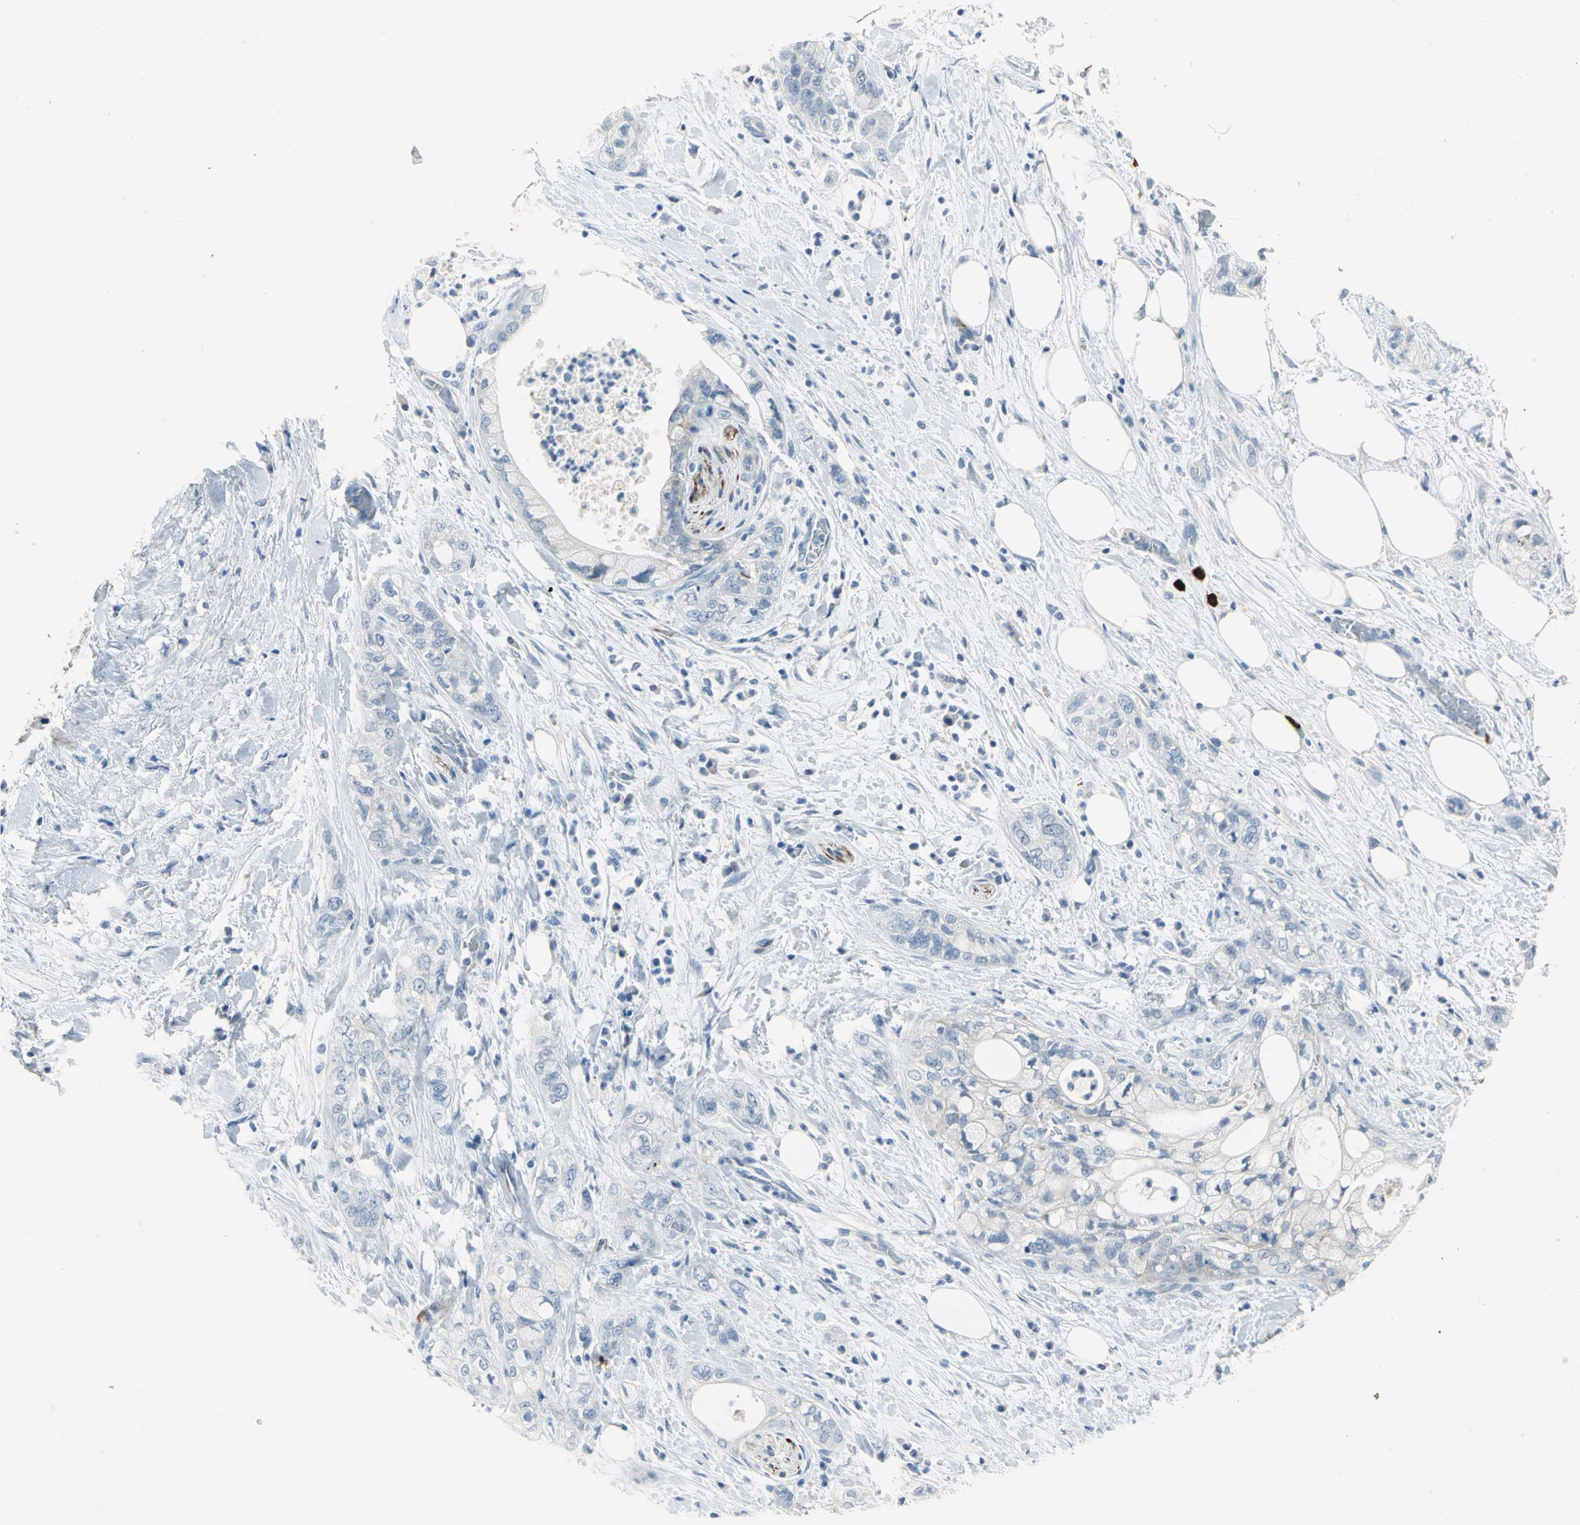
{"staining": {"intensity": "negative", "quantity": "none", "location": "none"}, "tissue": "pancreatic cancer", "cell_type": "Tumor cells", "image_type": "cancer", "snomed": [{"axis": "morphology", "description": "Adenocarcinoma, NOS"}, {"axis": "topography", "description": "Pancreas"}], "caption": "A high-resolution micrograph shows IHC staining of pancreatic cancer (adenocarcinoma), which displays no significant expression in tumor cells. (Brightfield microscopy of DAB (3,3'-diaminobenzidine) IHC at high magnification).", "gene": "ALOX15", "patient": {"sex": "male", "age": 70}}